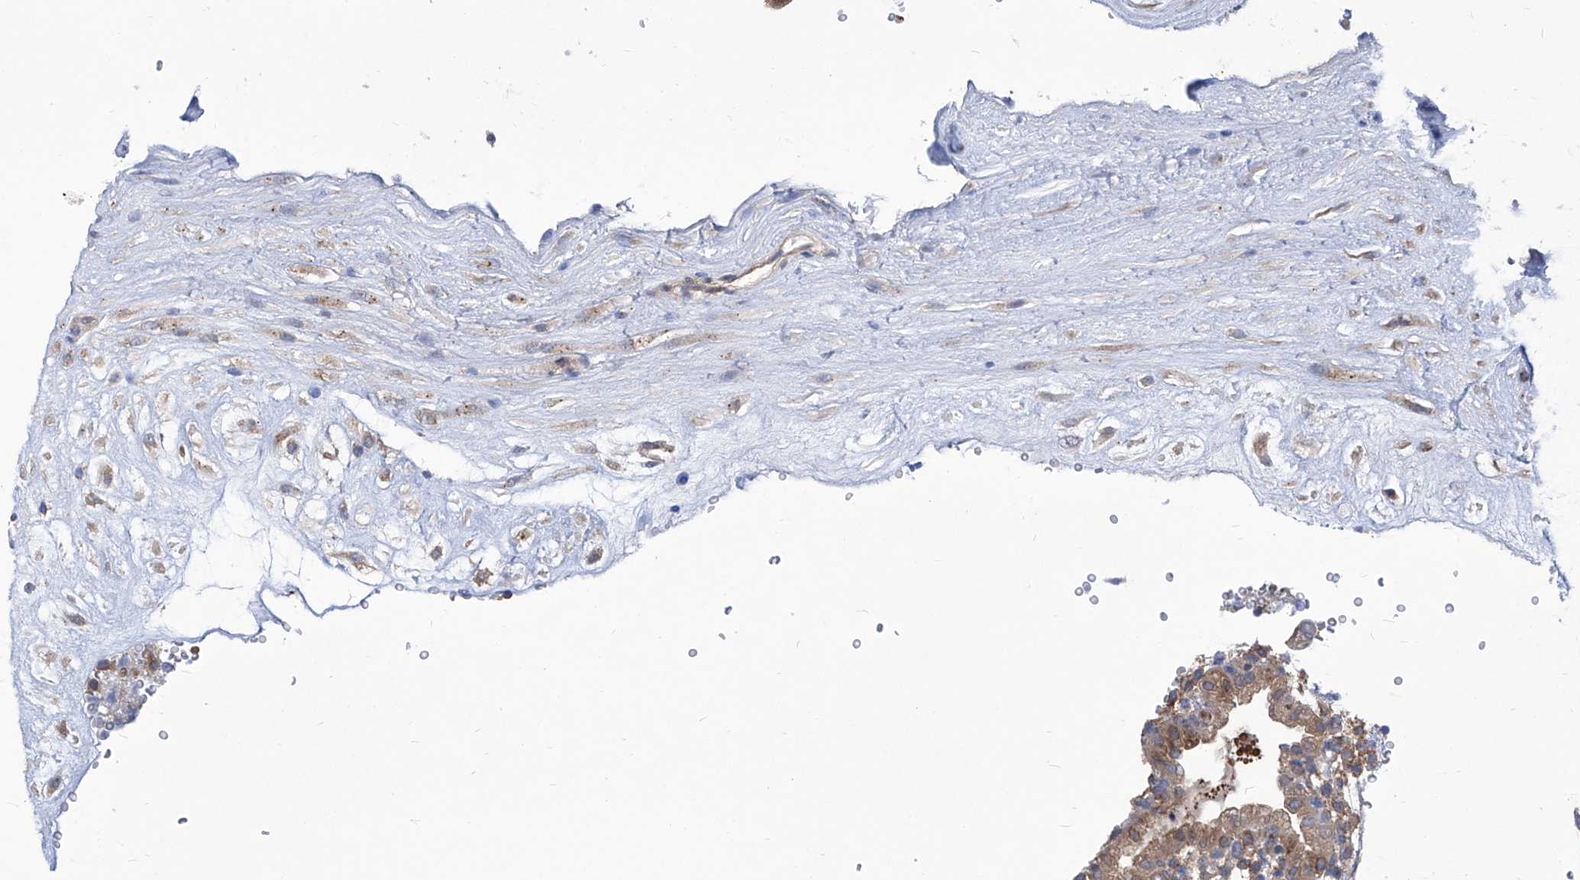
{"staining": {"intensity": "weak", "quantity": "25%-75%", "location": "cytoplasmic/membranous"}, "tissue": "placenta", "cell_type": "Decidual cells", "image_type": "normal", "snomed": [{"axis": "morphology", "description": "Normal tissue, NOS"}, {"axis": "topography", "description": "Placenta"}], "caption": "Immunohistochemical staining of normal placenta reveals low levels of weak cytoplasmic/membranous positivity in about 25%-75% of decidual cells.", "gene": "EIF3M", "patient": {"sex": "female", "age": 18}}